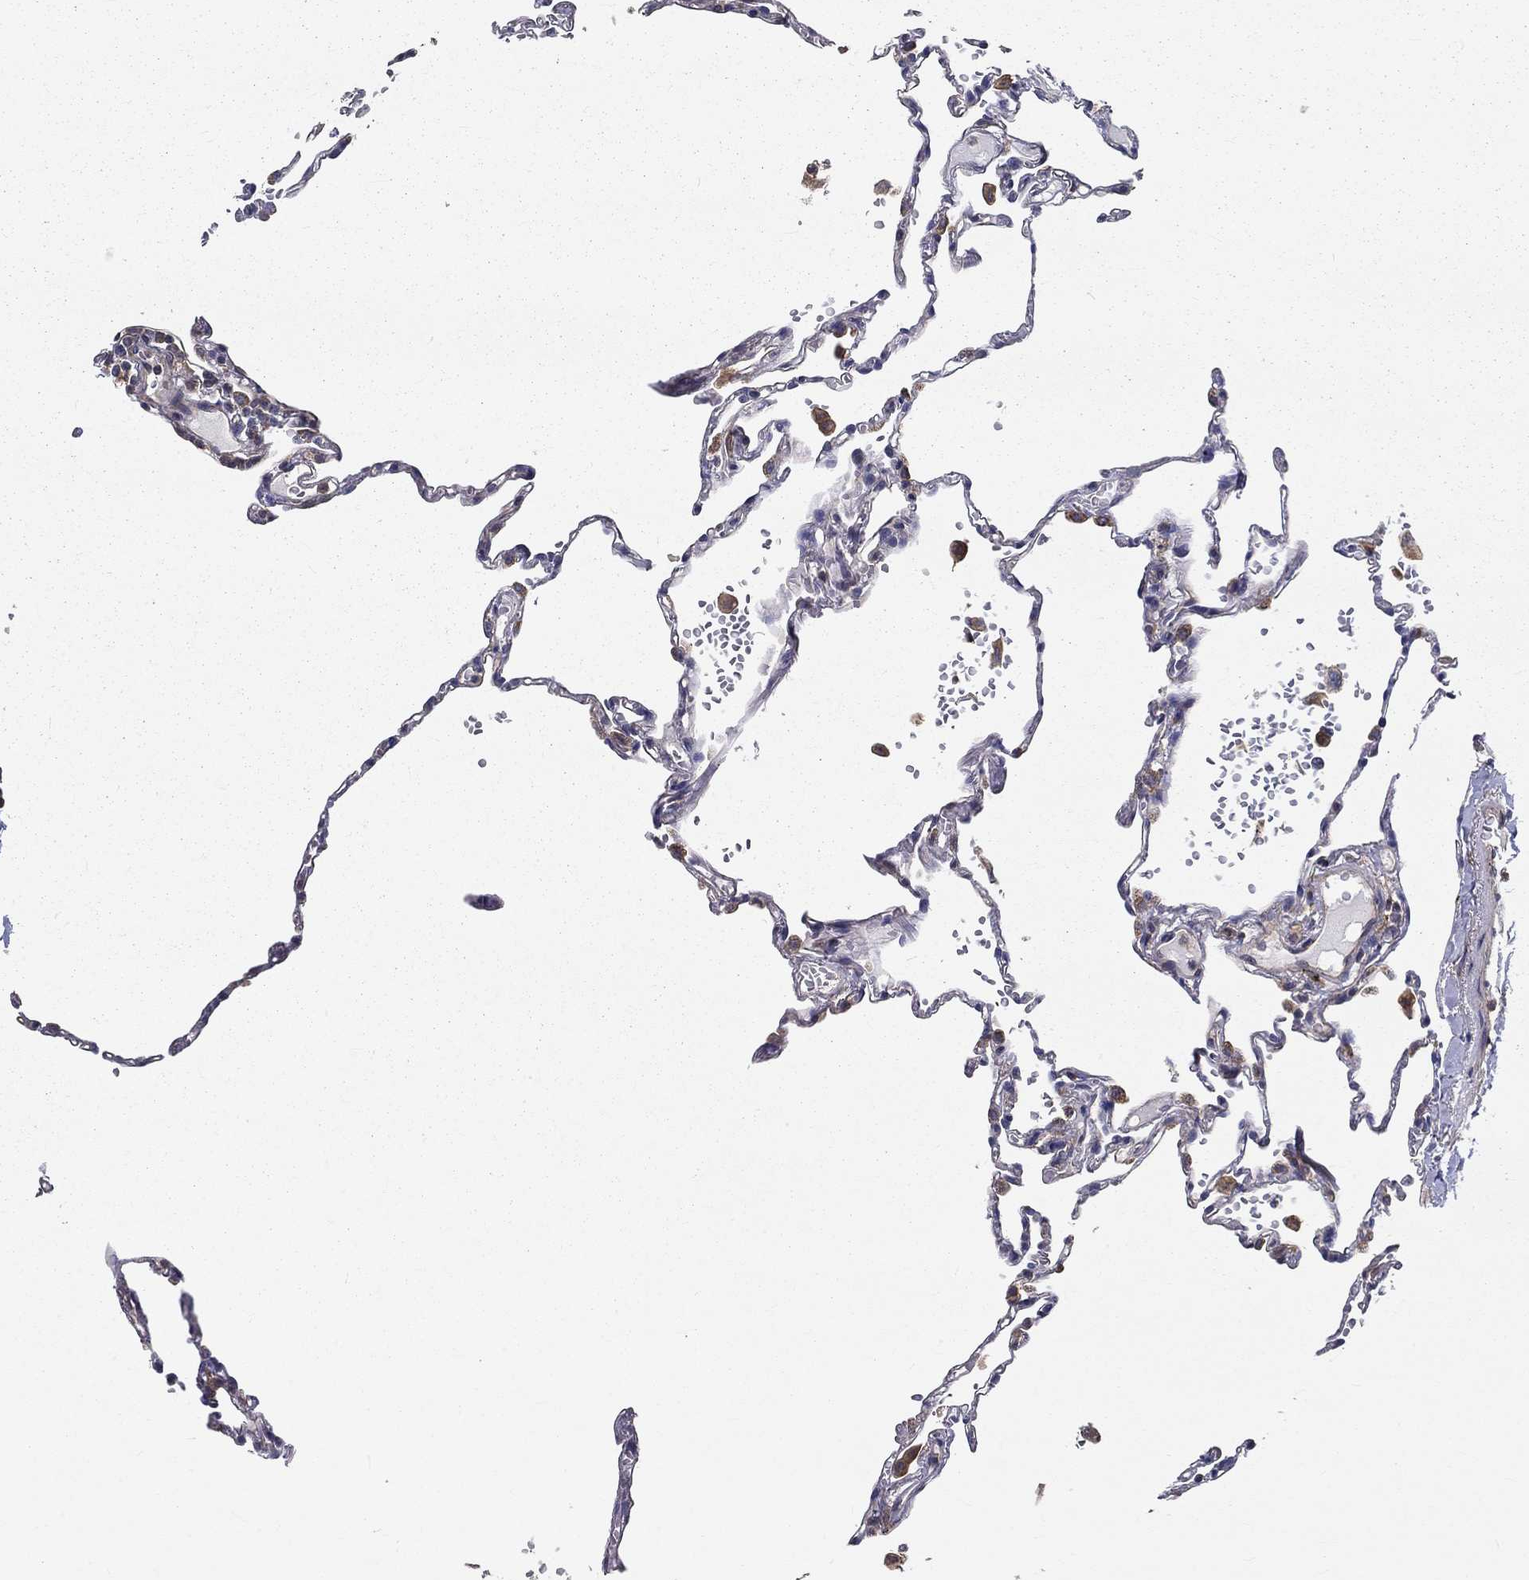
{"staining": {"intensity": "negative", "quantity": "none", "location": "none"}, "tissue": "lung", "cell_type": "Alveolar cells", "image_type": "normal", "snomed": [{"axis": "morphology", "description": "Normal tissue, NOS"}, {"axis": "topography", "description": "Lung"}], "caption": "This is an immunohistochemistry (IHC) histopathology image of normal lung. There is no staining in alveolar cells.", "gene": "ALDH4A1", "patient": {"sex": "male", "age": 78}}